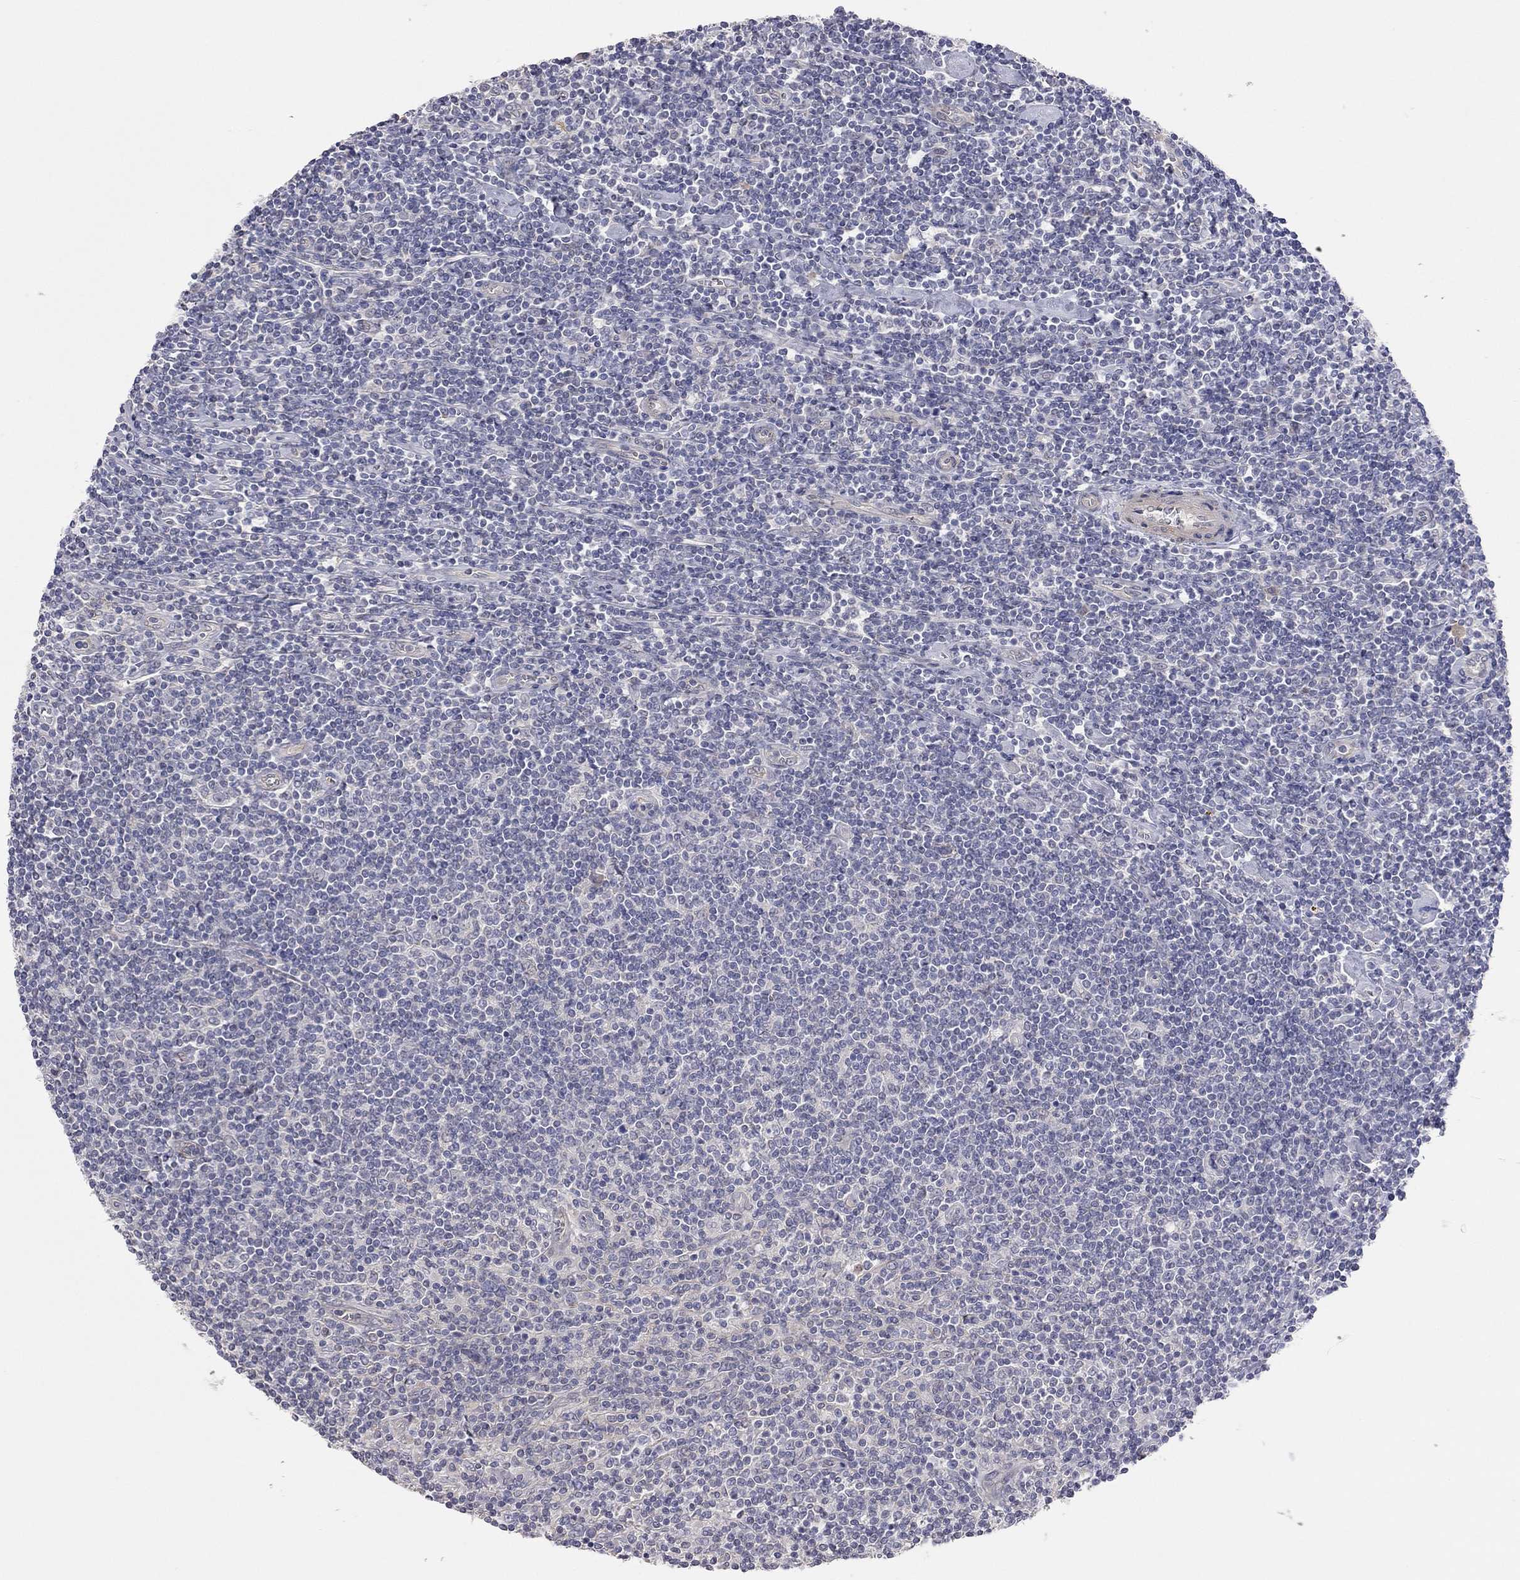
{"staining": {"intensity": "negative", "quantity": "none", "location": "none"}, "tissue": "lymphoma", "cell_type": "Tumor cells", "image_type": "cancer", "snomed": [{"axis": "morphology", "description": "Hodgkin's disease, NOS"}, {"axis": "topography", "description": "Lymph node"}], "caption": "Hodgkin's disease was stained to show a protein in brown. There is no significant staining in tumor cells.", "gene": "KCNB1", "patient": {"sex": "male", "age": 40}}